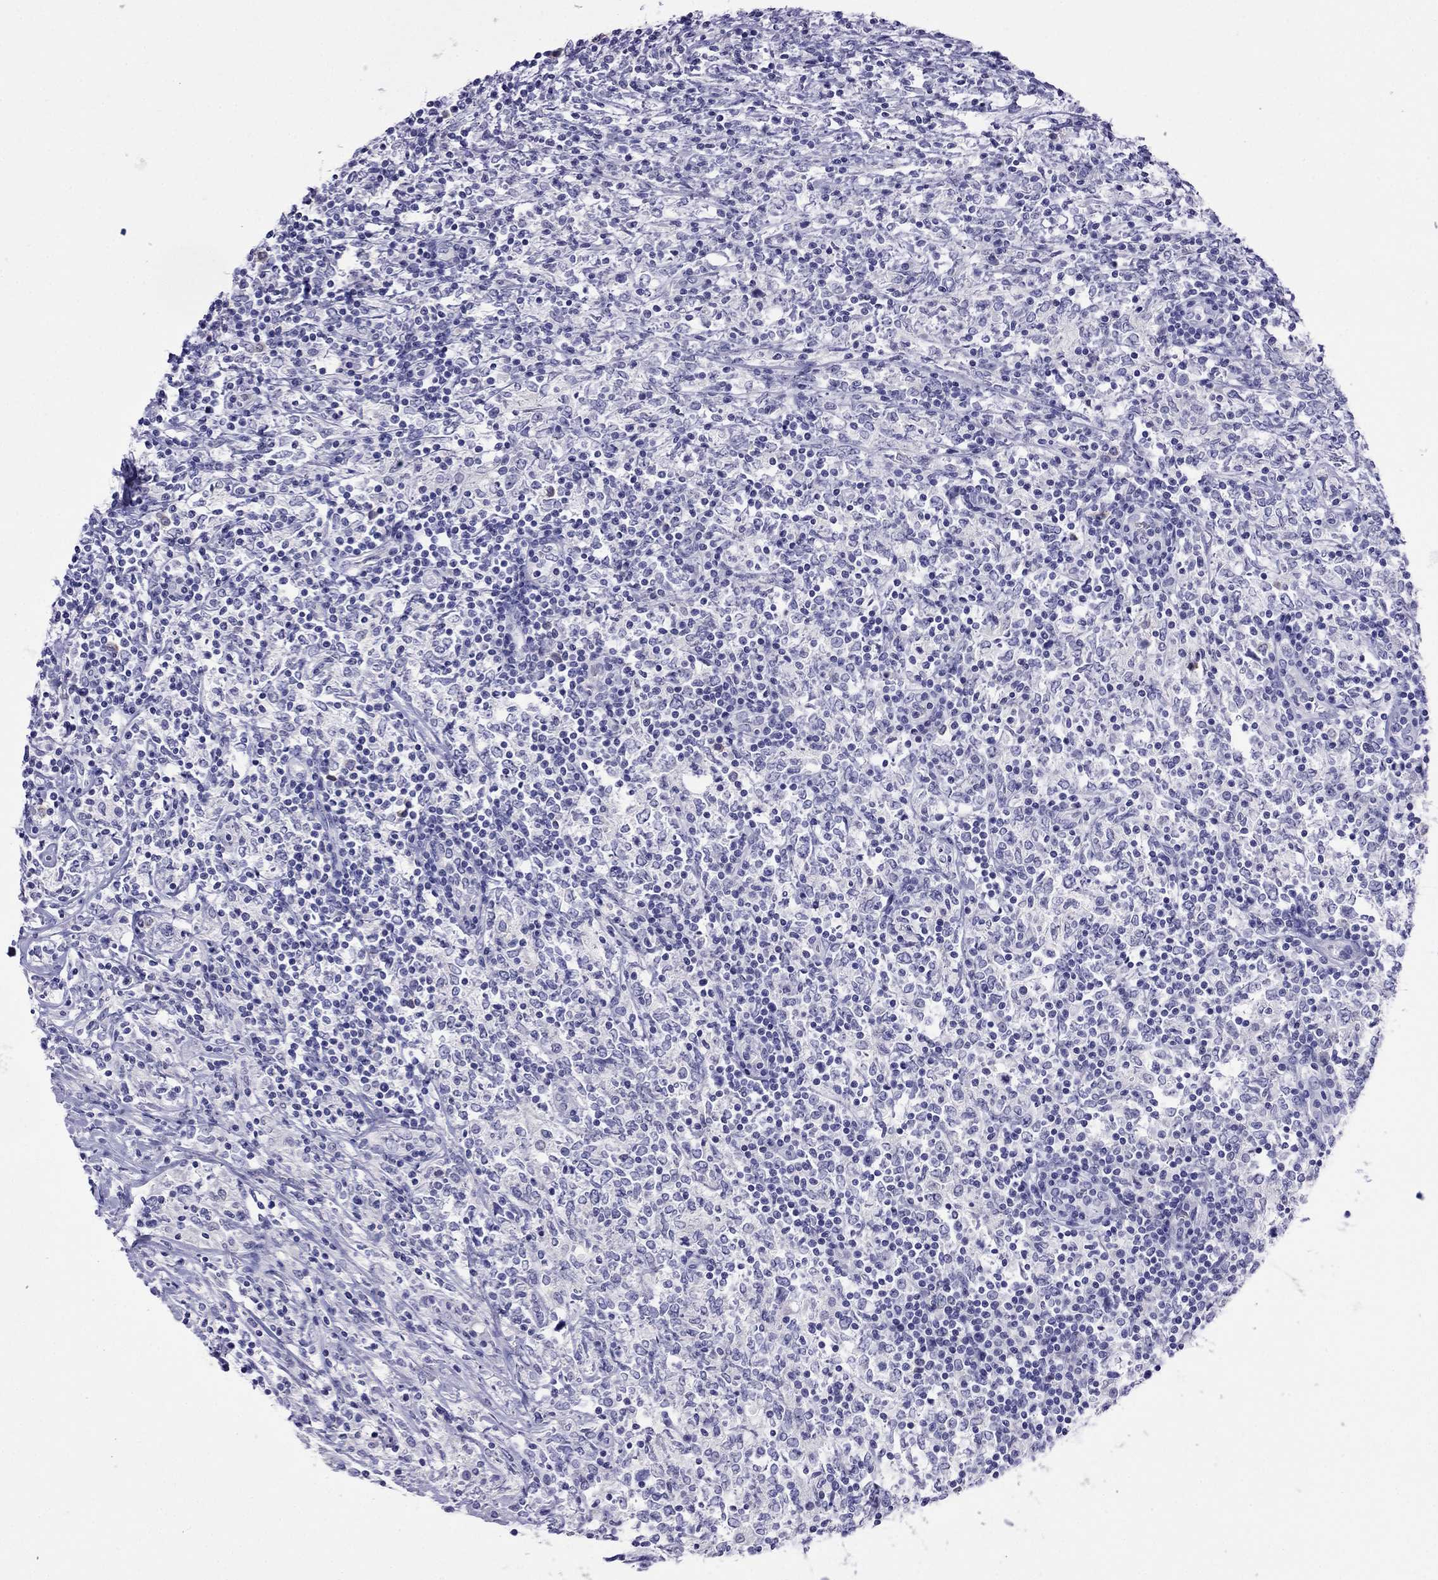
{"staining": {"intensity": "negative", "quantity": "none", "location": "none"}, "tissue": "lymphoma", "cell_type": "Tumor cells", "image_type": "cancer", "snomed": [{"axis": "morphology", "description": "Malignant lymphoma, non-Hodgkin's type, High grade"}, {"axis": "topography", "description": "Lymph node"}], "caption": "Tumor cells show no significant expression in lymphoma. (DAB (3,3'-diaminobenzidine) immunohistochemistry, high magnification).", "gene": "PCDHA6", "patient": {"sex": "female", "age": 84}}